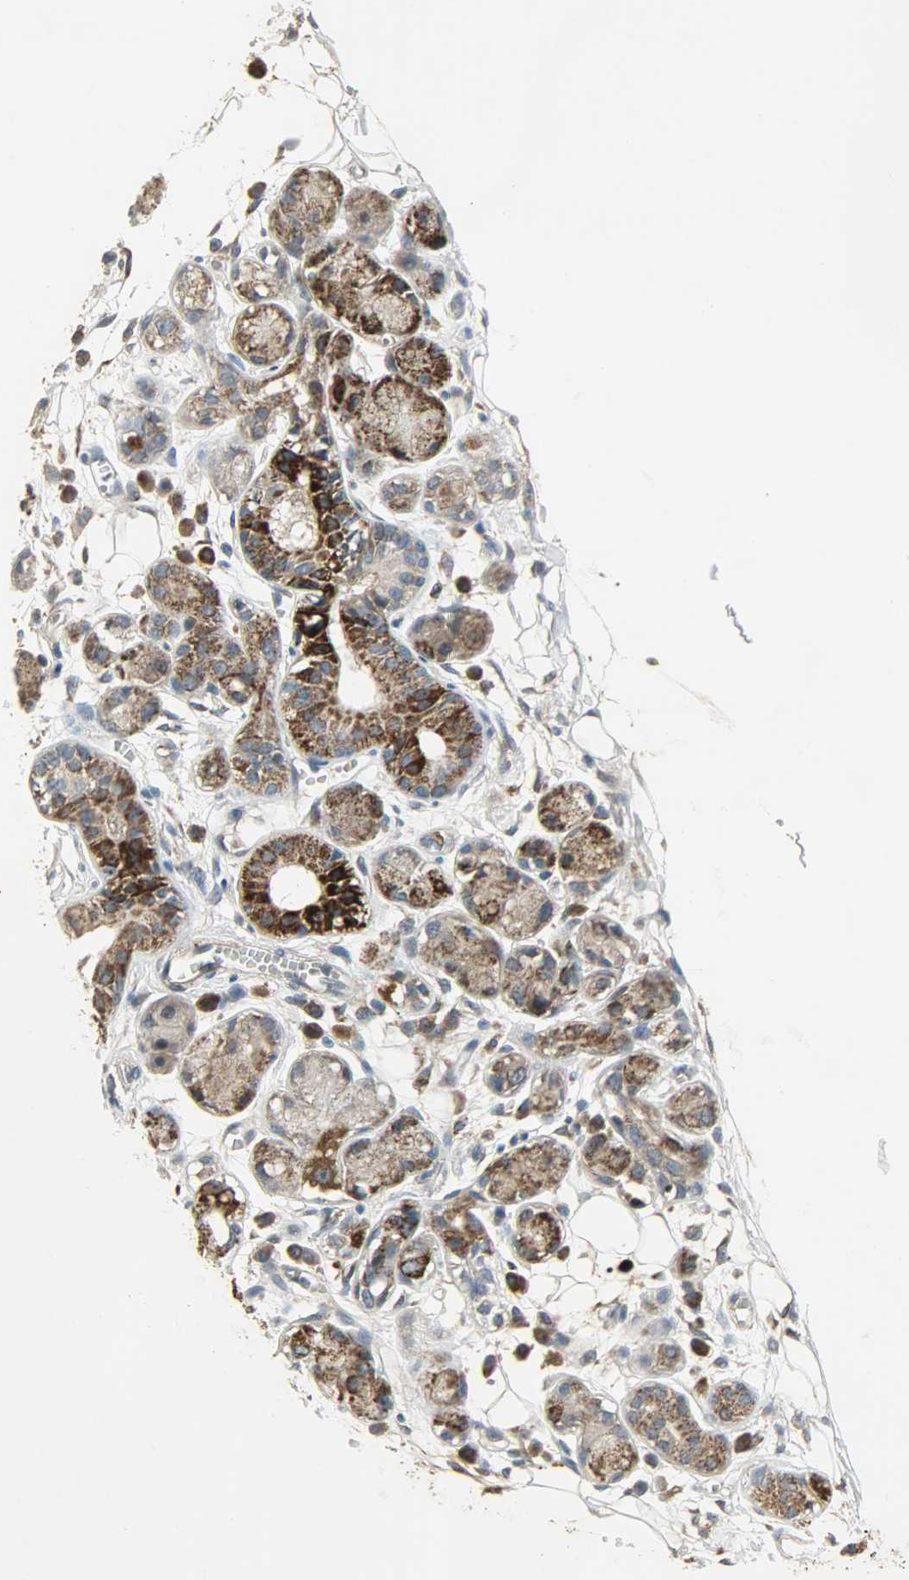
{"staining": {"intensity": "weak", "quantity": ">75%", "location": "cytoplasmic/membranous"}, "tissue": "adipose tissue", "cell_type": "Adipocytes", "image_type": "normal", "snomed": [{"axis": "morphology", "description": "Normal tissue, NOS"}, {"axis": "morphology", "description": "Inflammation, NOS"}, {"axis": "topography", "description": "Vascular tissue"}, {"axis": "topography", "description": "Salivary gland"}], "caption": "Brown immunohistochemical staining in normal adipose tissue exhibits weak cytoplasmic/membranous positivity in approximately >75% of adipocytes.", "gene": "AMT", "patient": {"sex": "female", "age": 75}}